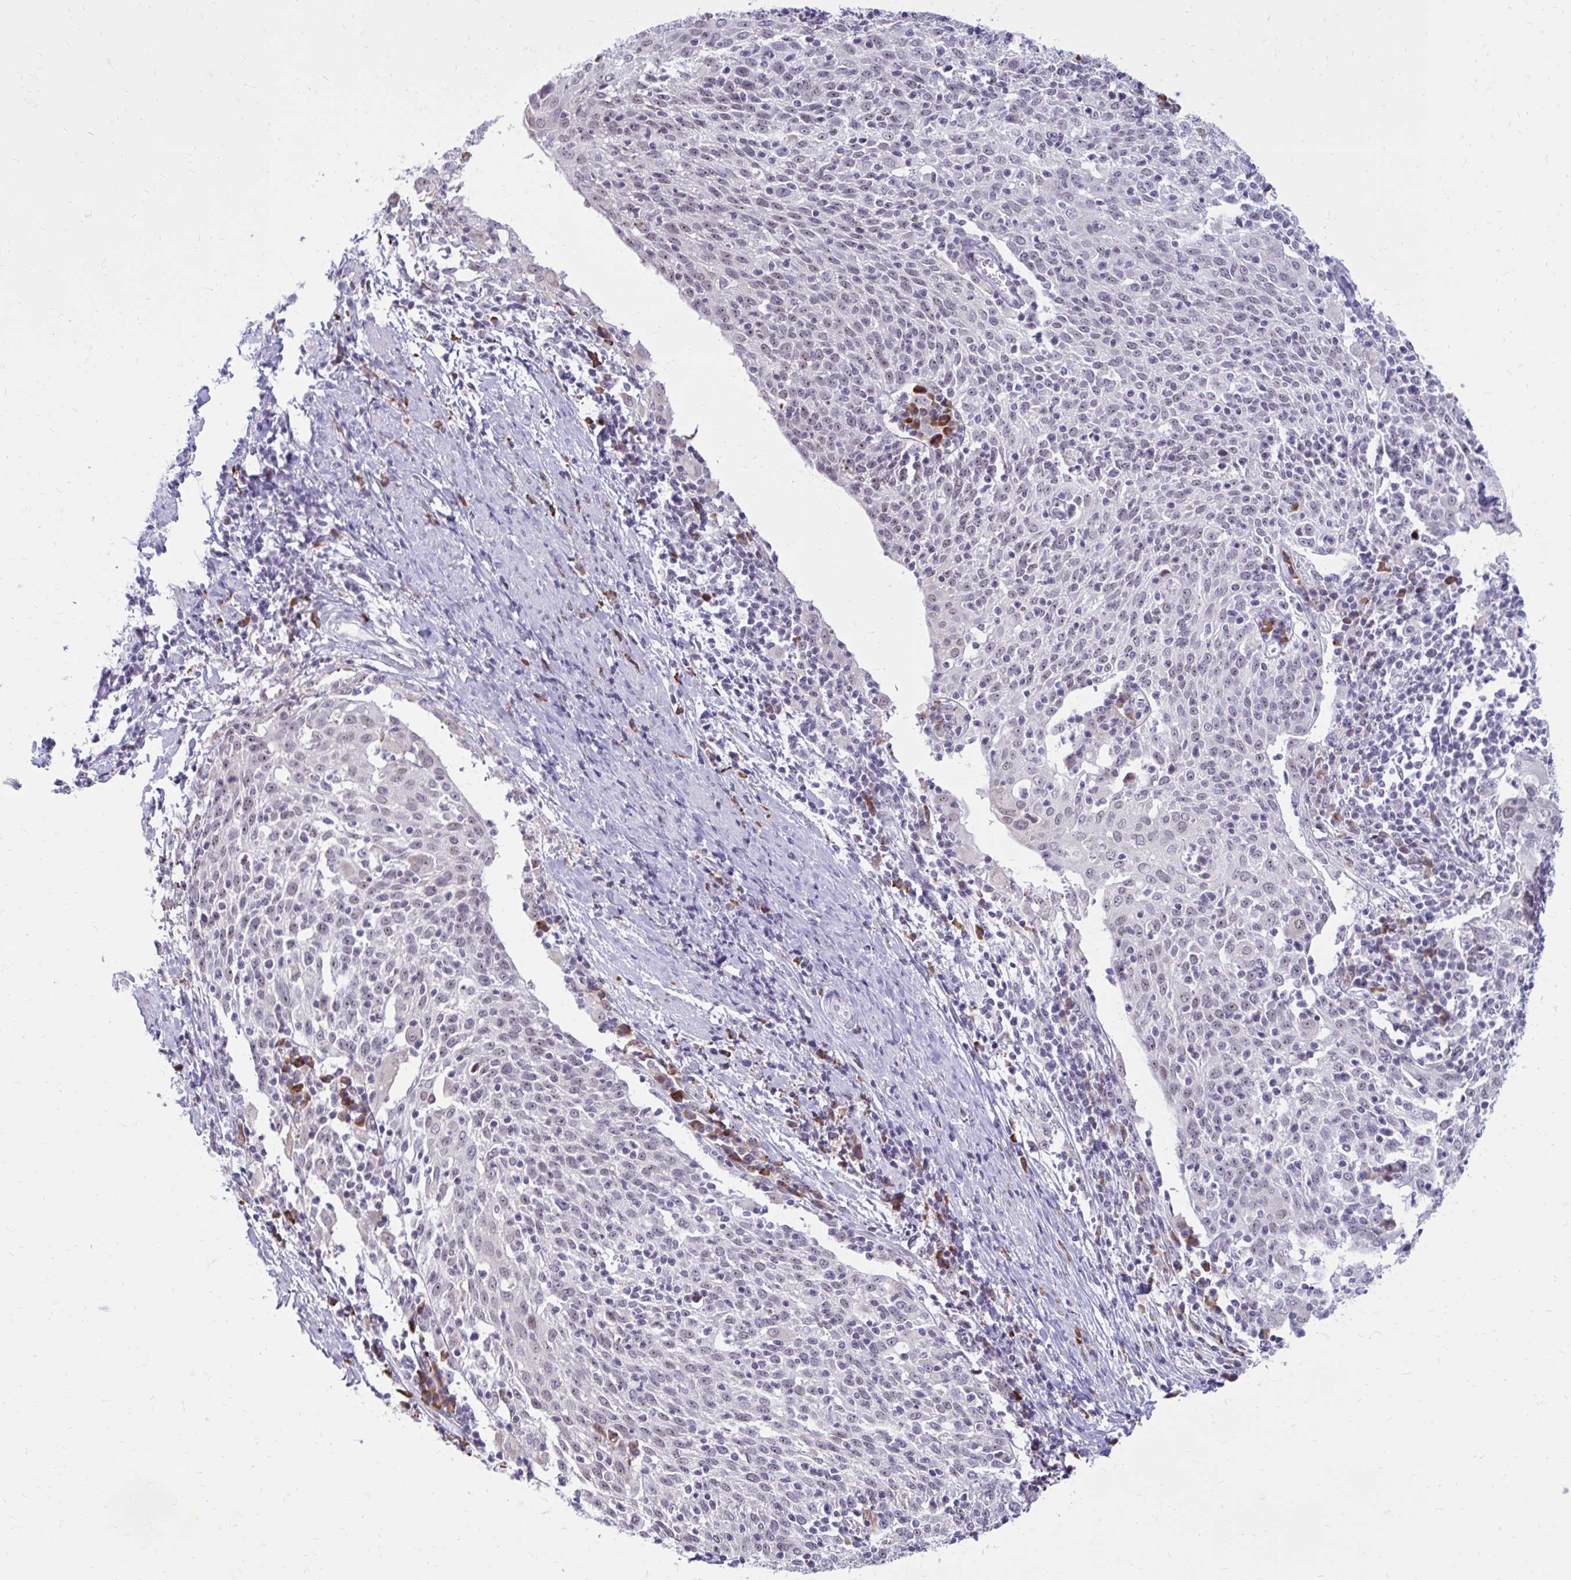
{"staining": {"intensity": "weak", "quantity": "<25%", "location": "nuclear"}, "tissue": "cervical cancer", "cell_type": "Tumor cells", "image_type": "cancer", "snomed": [{"axis": "morphology", "description": "Squamous cell carcinoma, NOS"}, {"axis": "topography", "description": "Cervix"}], "caption": "A high-resolution micrograph shows immunohistochemistry staining of cervical cancer, which demonstrates no significant expression in tumor cells.", "gene": "PROSER1", "patient": {"sex": "female", "age": 52}}